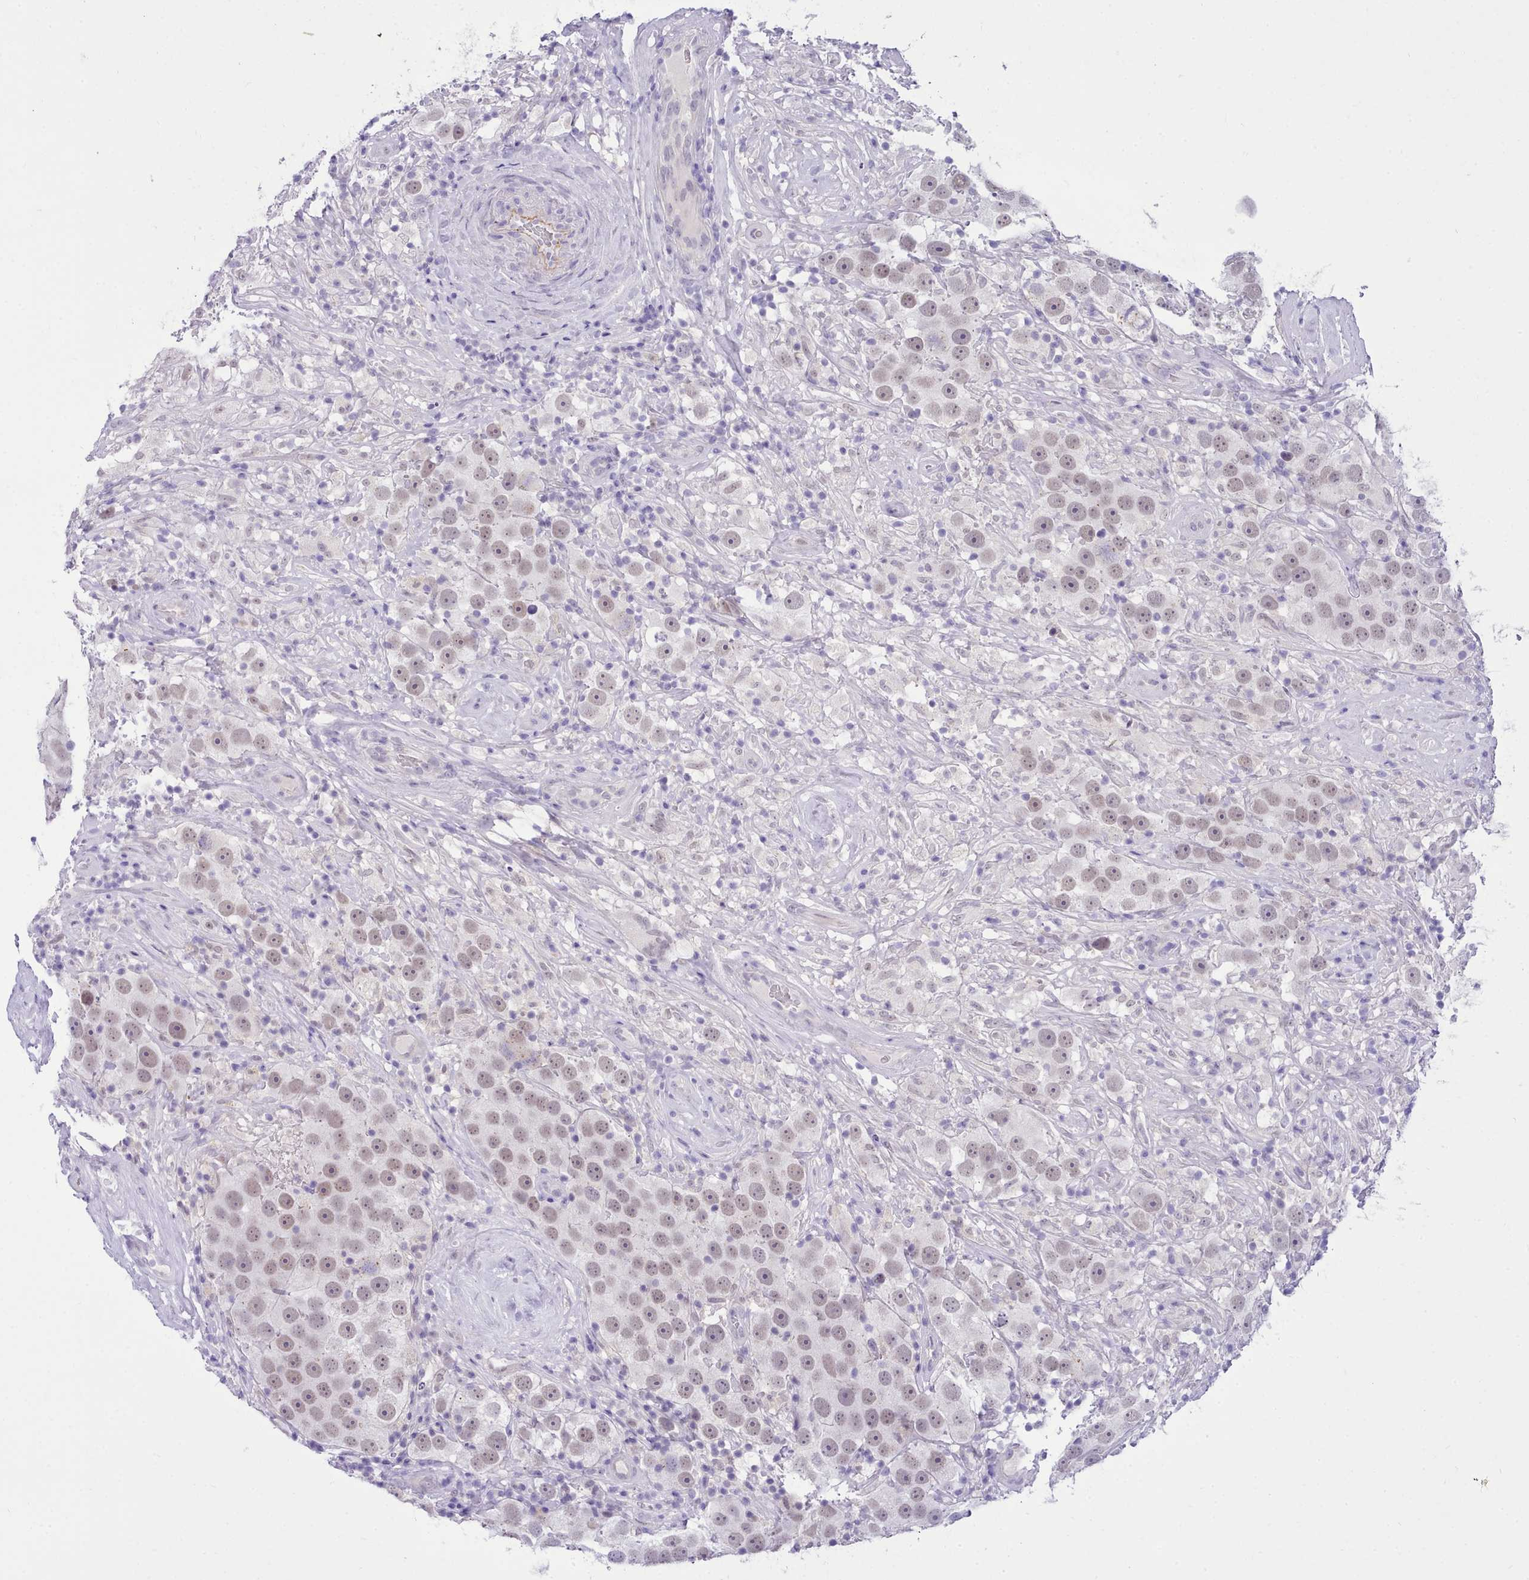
{"staining": {"intensity": "weak", "quantity": ">75%", "location": "nuclear"}, "tissue": "testis cancer", "cell_type": "Tumor cells", "image_type": "cancer", "snomed": [{"axis": "morphology", "description": "Seminoma, NOS"}, {"axis": "topography", "description": "Testis"}], "caption": "DAB (3,3'-diaminobenzidine) immunohistochemical staining of human testis seminoma reveals weak nuclear protein positivity in about >75% of tumor cells.", "gene": "LRRC37A", "patient": {"sex": "male", "age": 49}}